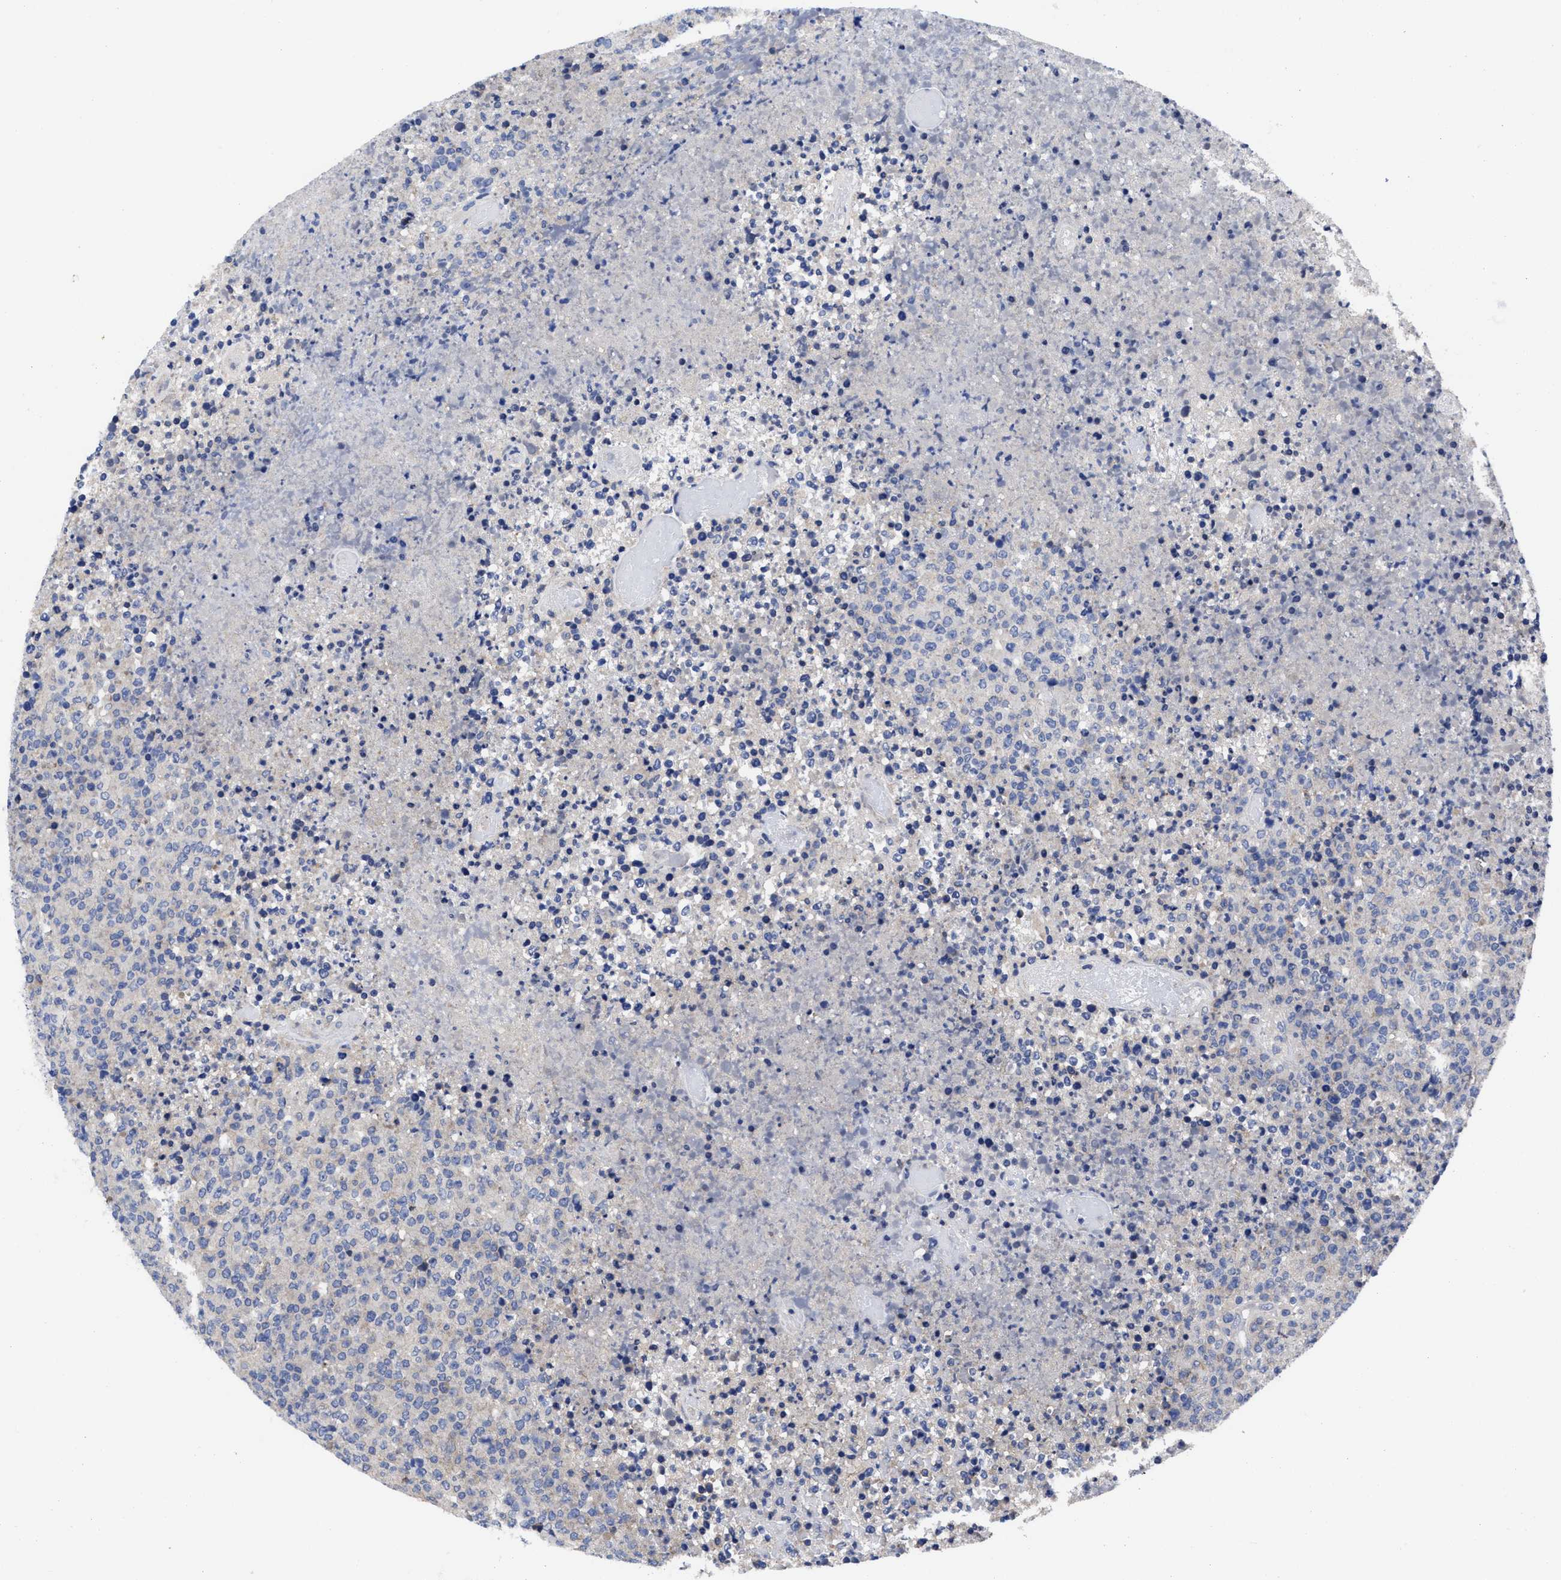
{"staining": {"intensity": "weak", "quantity": "<25%", "location": "cytoplasmic/membranous"}, "tissue": "lymphoma", "cell_type": "Tumor cells", "image_type": "cancer", "snomed": [{"axis": "morphology", "description": "Malignant lymphoma, non-Hodgkin's type, High grade"}, {"axis": "topography", "description": "Lymph node"}], "caption": "There is no significant positivity in tumor cells of malignant lymphoma, non-Hodgkin's type (high-grade).", "gene": "TXNDC17", "patient": {"sex": "male", "age": 13}}